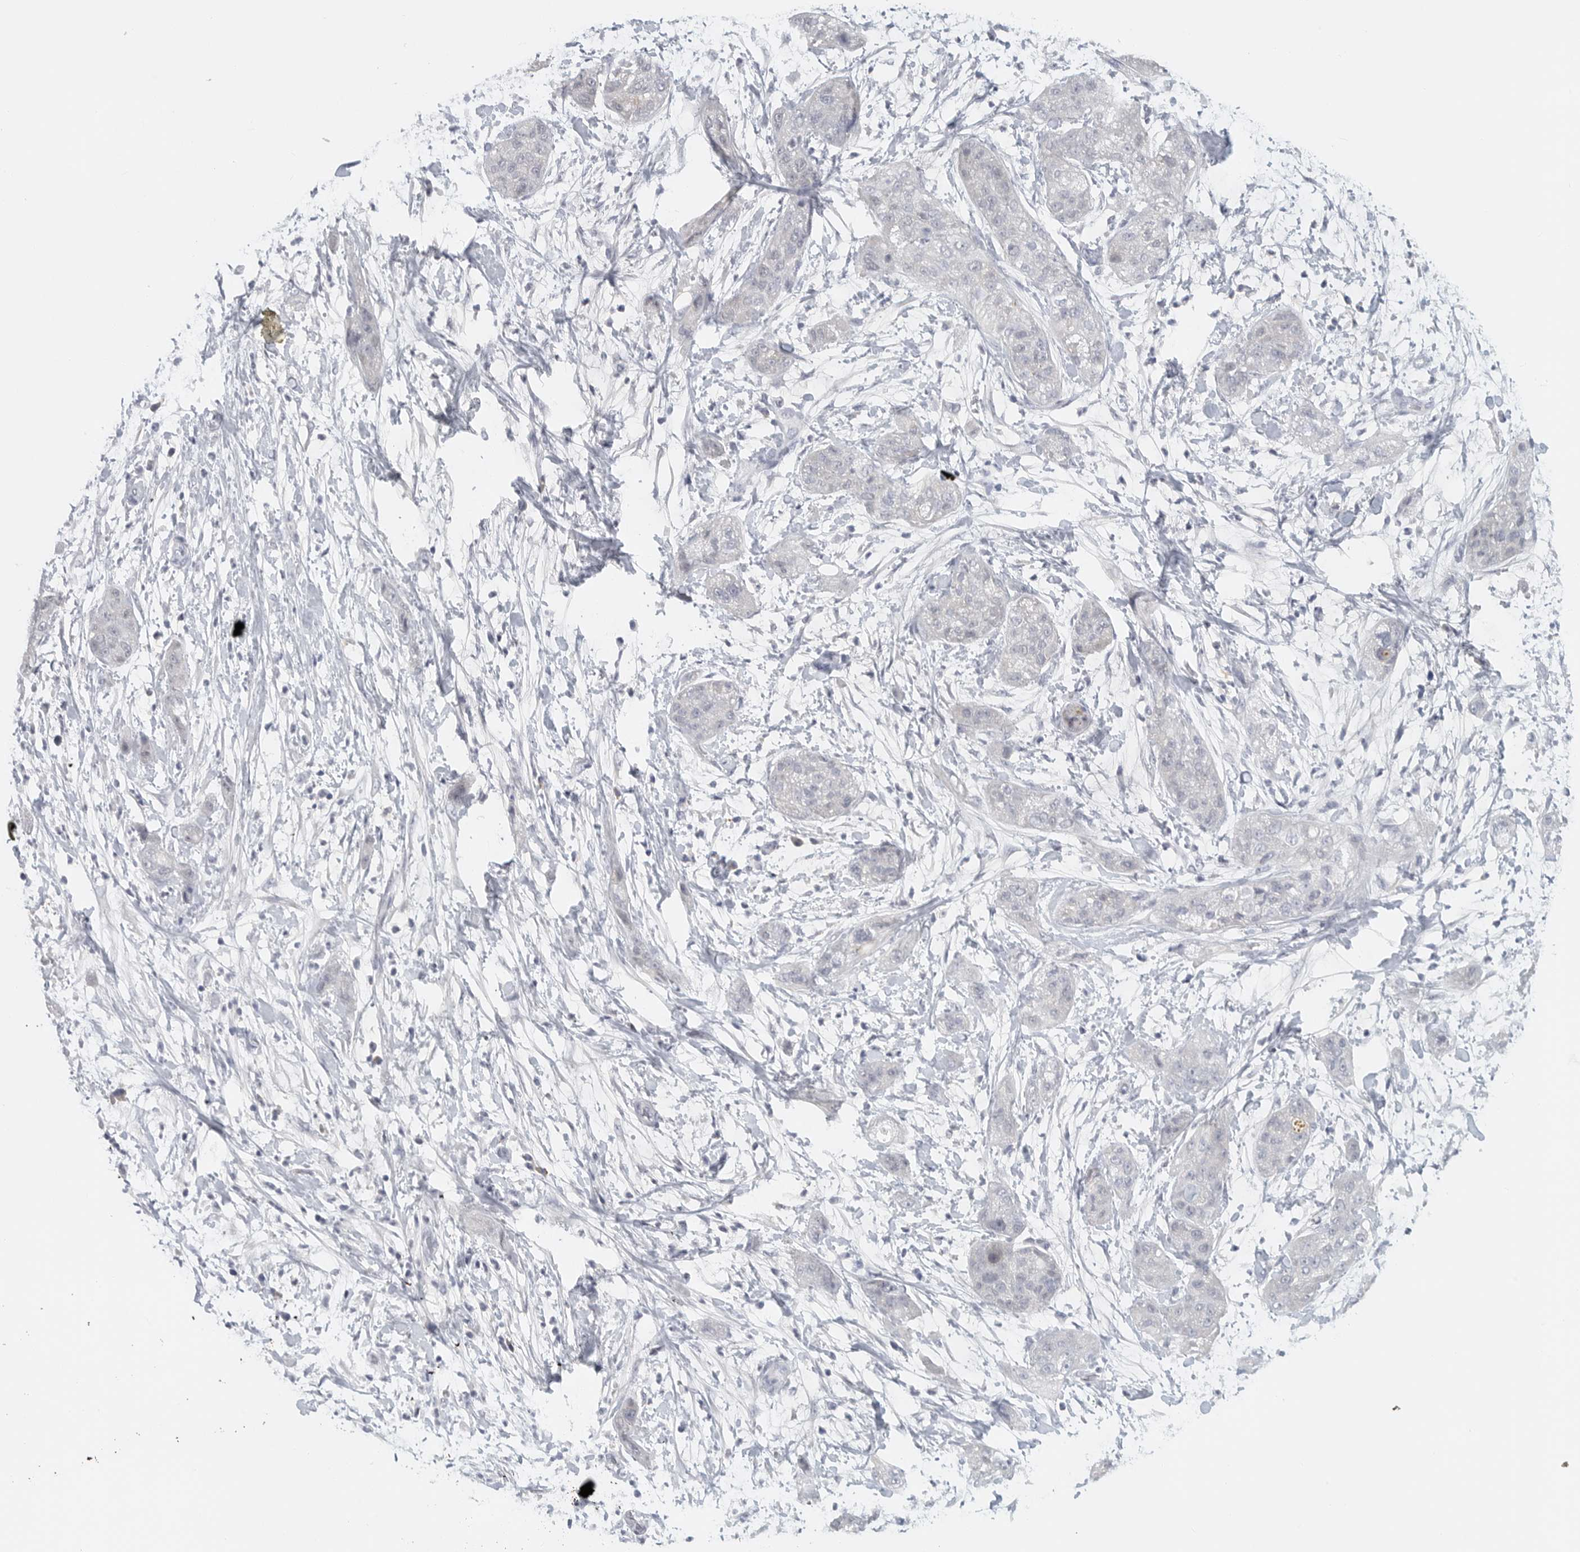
{"staining": {"intensity": "negative", "quantity": "none", "location": "none"}, "tissue": "pancreatic cancer", "cell_type": "Tumor cells", "image_type": "cancer", "snomed": [{"axis": "morphology", "description": "Adenocarcinoma, NOS"}, {"axis": "topography", "description": "Pancreas"}], "caption": "This image is of pancreatic cancer (adenocarcinoma) stained with immunohistochemistry (IHC) to label a protein in brown with the nuclei are counter-stained blue. There is no expression in tumor cells.", "gene": "PAM", "patient": {"sex": "female", "age": 78}}